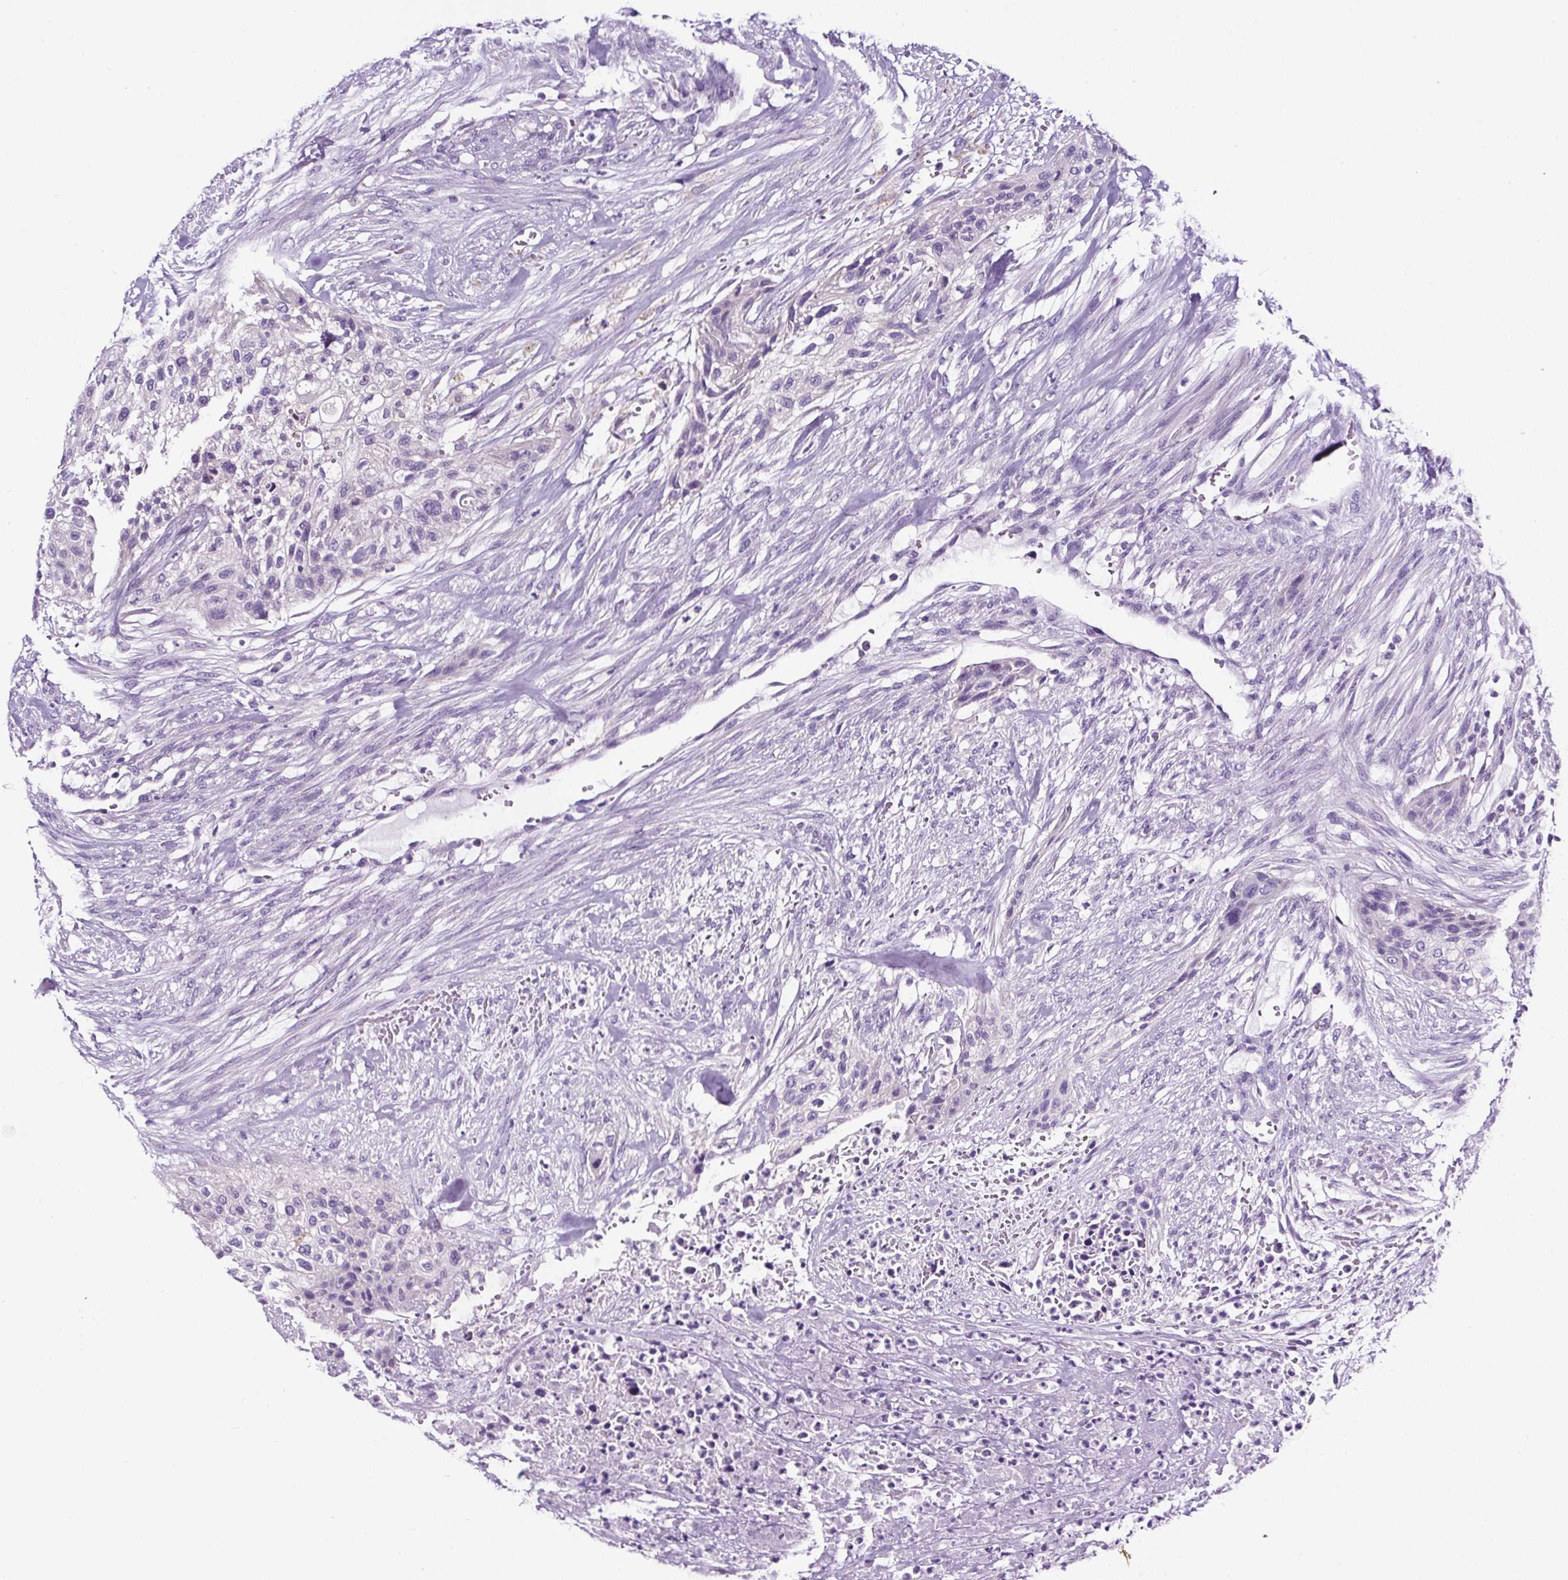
{"staining": {"intensity": "negative", "quantity": "none", "location": "none"}, "tissue": "urothelial cancer", "cell_type": "Tumor cells", "image_type": "cancer", "snomed": [{"axis": "morphology", "description": "Urothelial carcinoma, High grade"}, {"axis": "topography", "description": "Urinary bladder"}], "caption": "This is an IHC photomicrograph of urothelial carcinoma (high-grade). There is no staining in tumor cells.", "gene": "SP8", "patient": {"sex": "male", "age": 35}}